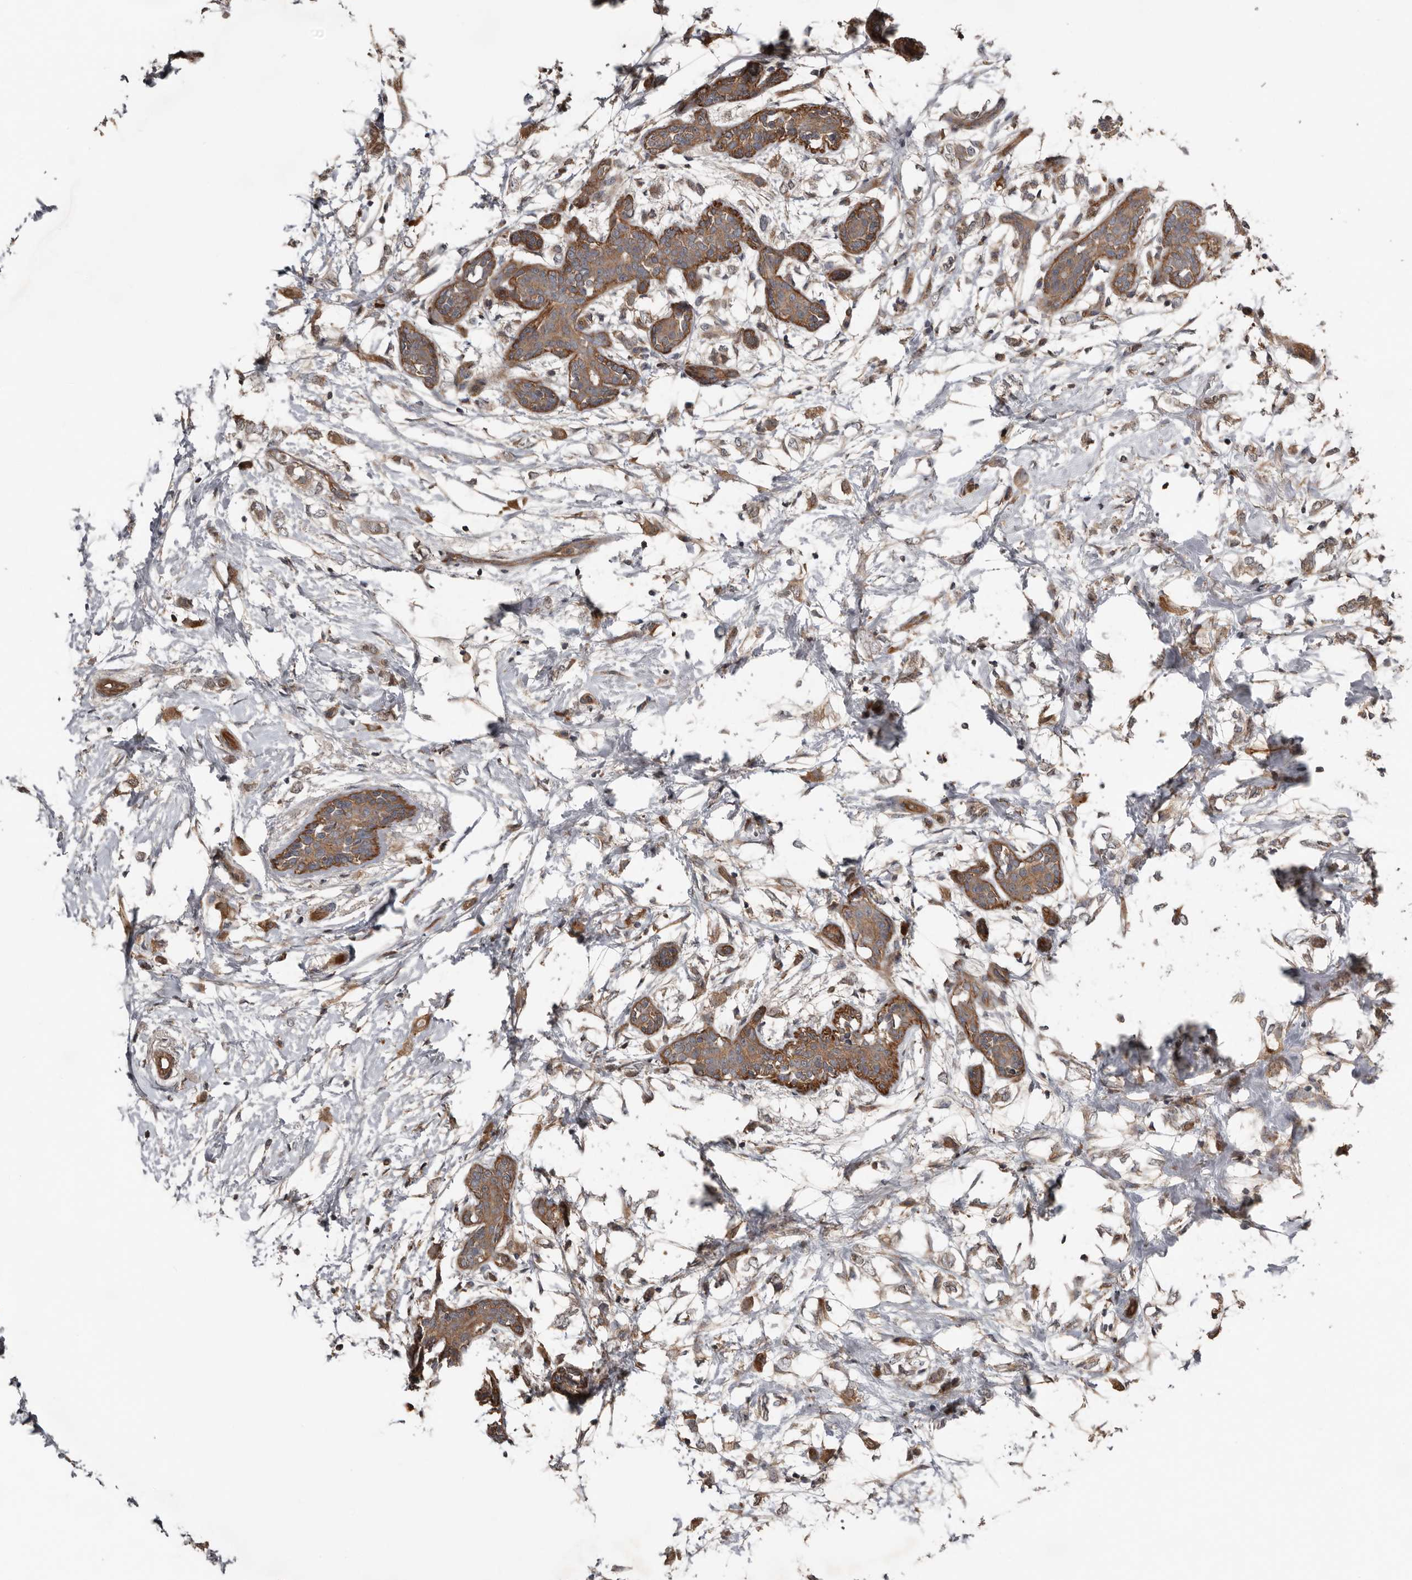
{"staining": {"intensity": "moderate", "quantity": ">75%", "location": "cytoplasmic/membranous"}, "tissue": "breast cancer", "cell_type": "Tumor cells", "image_type": "cancer", "snomed": [{"axis": "morphology", "description": "Normal tissue, NOS"}, {"axis": "morphology", "description": "Lobular carcinoma"}, {"axis": "topography", "description": "Breast"}], "caption": "Protein expression analysis of breast cancer (lobular carcinoma) reveals moderate cytoplasmic/membranous expression in approximately >75% of tumor cells.", "gene": "DNAJB4", "patient": {"sex": "female", "age": 47}}